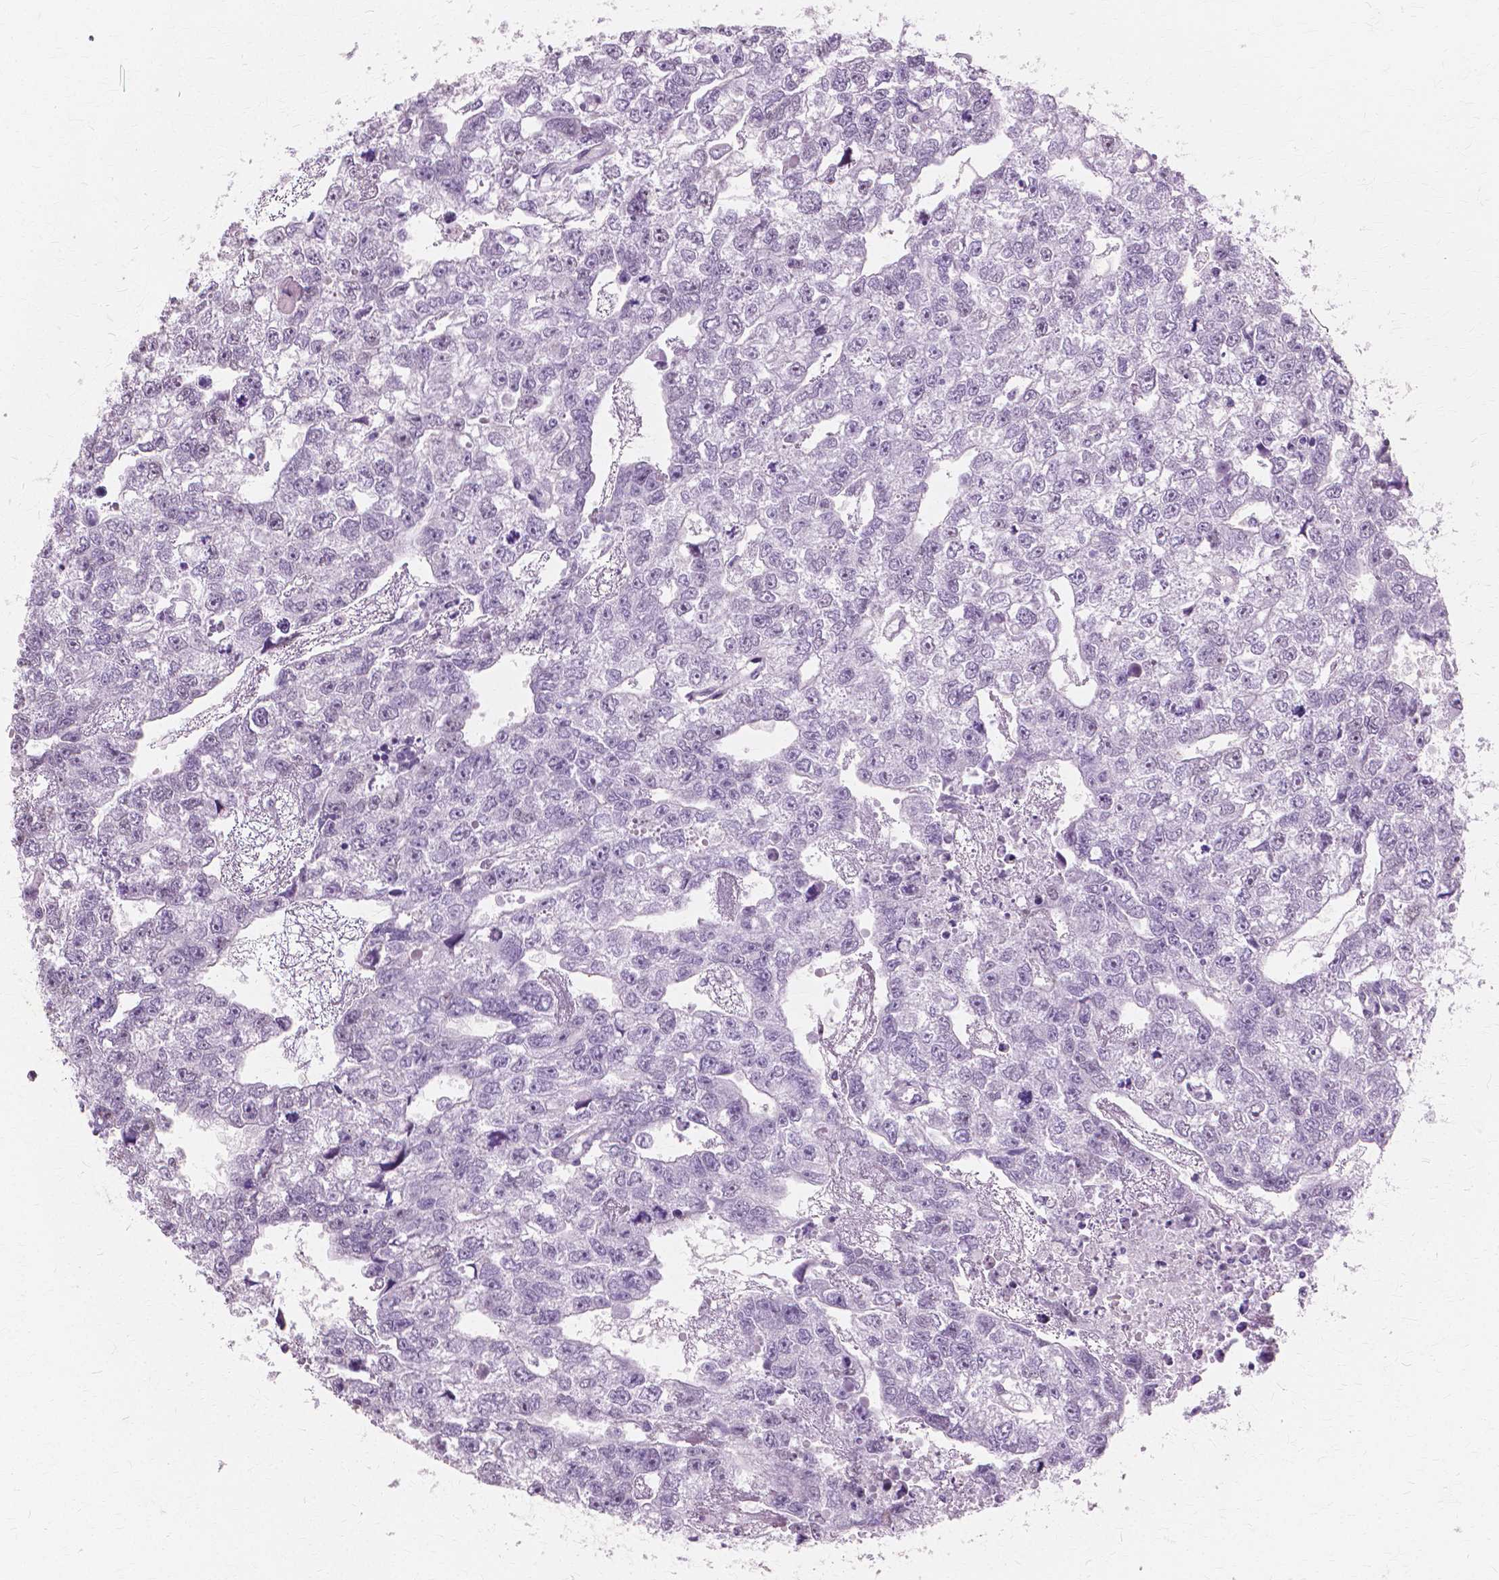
{"staining": {"intensity": "negative", "quantity": "none", "location": "none"}, "tissue": "testis cancer", "cell_type": "Tumor cells", "image_type": "cancer", "snomed": [{"axis": "morphology", "description": "Carcinoma, Embryonal, NOS"}, {"axis": "morphology", "description": "Teratoma, malignant, NOS"}, {"axis": "topography", "description": "Testis"}], "caption": "Protein analysis of teratoma (malignant) (testis) shows no significant staining in tumor cells.", "gene": "SFTPD", "patient": {"sex": "male", "age": 44}}